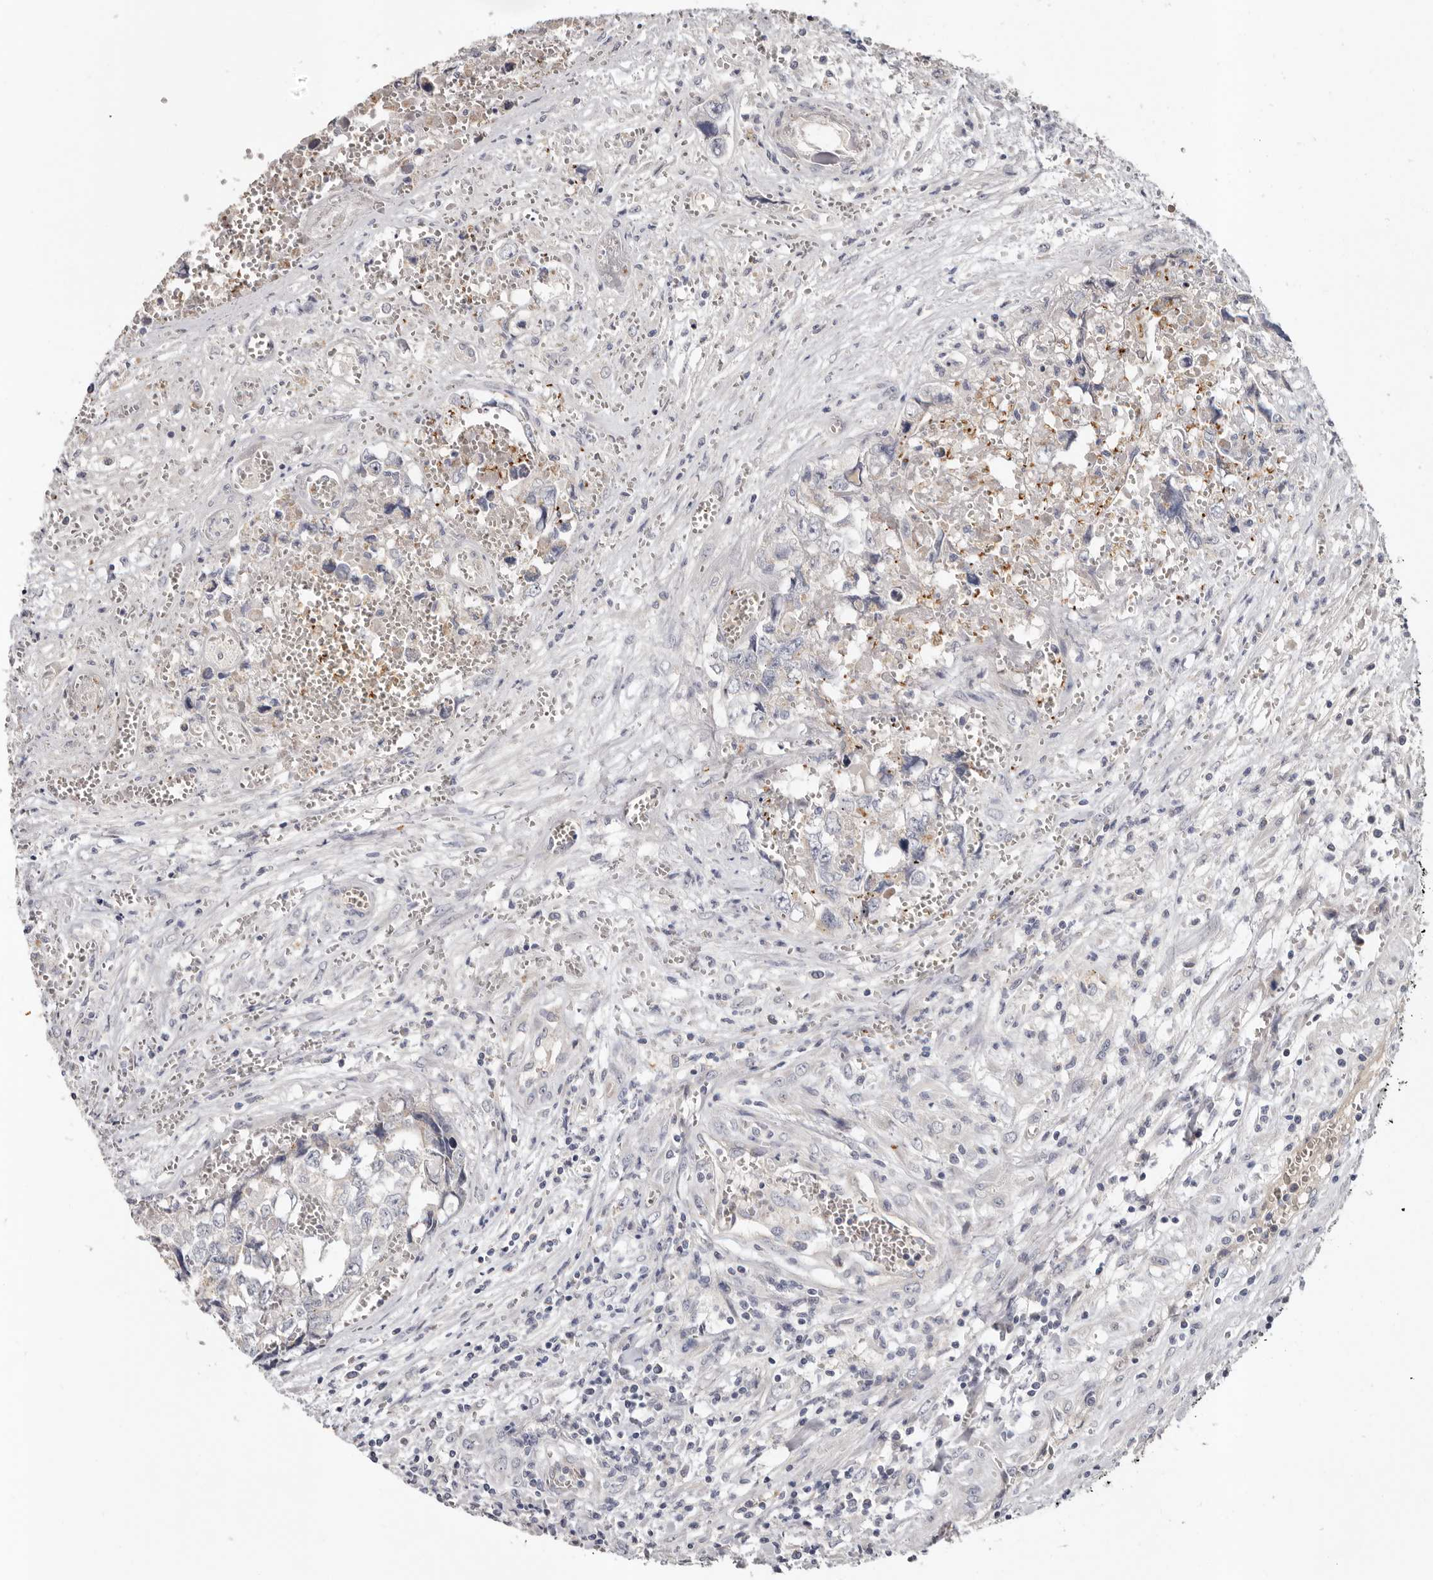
{"staining": {"intensity": "negative", "quantity": "none", "location": "none"}, "tissue": "testis cancer", "cell_type": "Tumor cells", "image_type": "cancer", "snomed": [{"axis": "morphology", "description": "Carcinoma, Embryonal, NOS"}, {"axis": "topography", "description": "Testis"}], "caption": "The photomicrograph demonstrates no significant staining in tumor cells of embryonal carcinoma (testis). The staining was performed using DAB (3,3'-diaminobenzidine) to visualize the protein expression in brown, while the nuclei were stained in blue with hematoxylin (Magnification: 20x).", "gene": "SPTA1", "patient": {"sex": "male", "age": 31}}